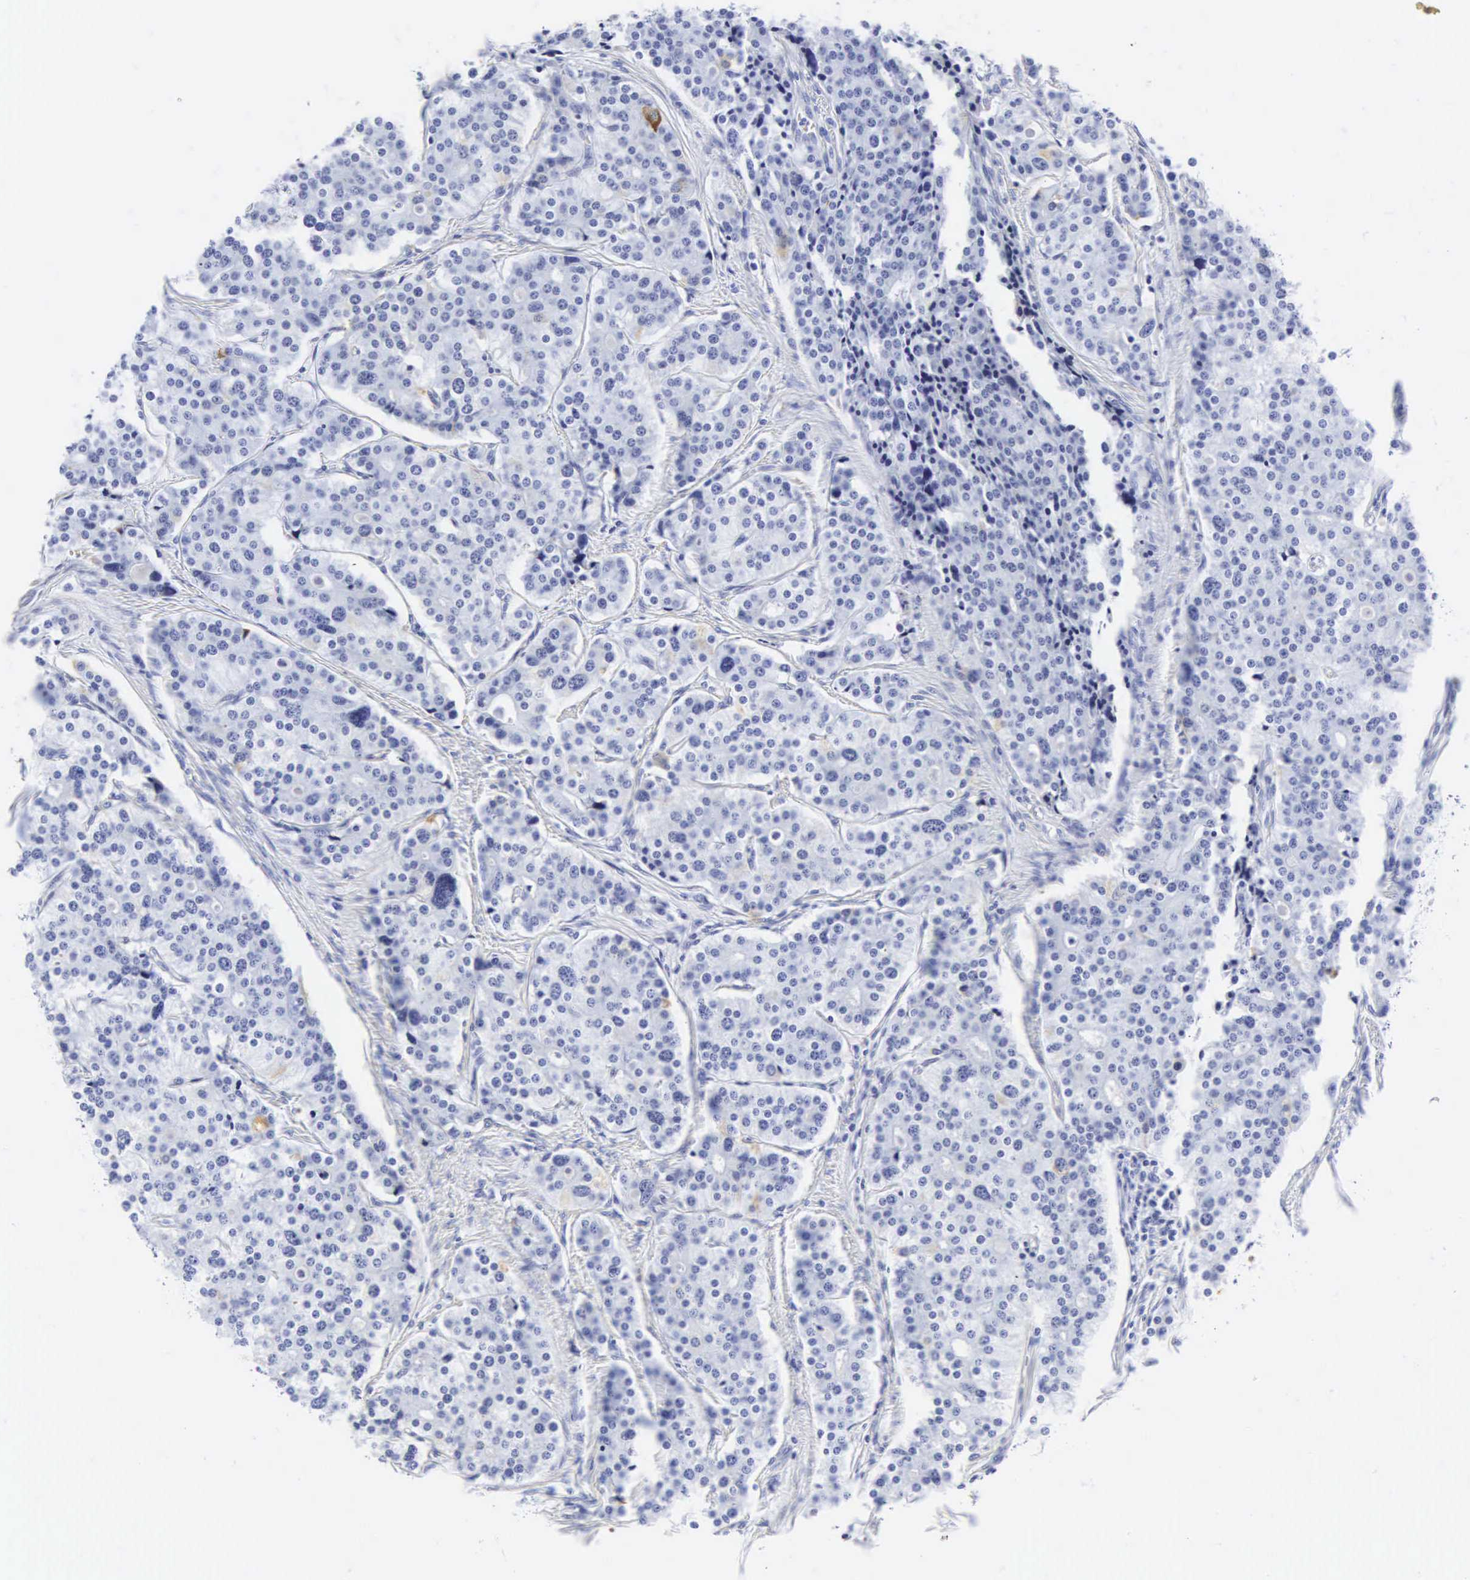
{"staining": {"intensity": "negative", "quantity": "none", "location": "none"}, "tissue": "carcinoid", "cell_type": "Tumor cells", "image_type": "cancer", "snomed": [{"axis": "morphology", "description": "Carcinoid, malignant, NOS"}, {"axis": "topography", "description": "Small intestine"}], "caption": "DAB immunohistochemical staining of malignant carcinoid demonstrates no significant expression in tumor cells.", "gene": "CGB3", "patient": {"sex": "male", "age": 63}}